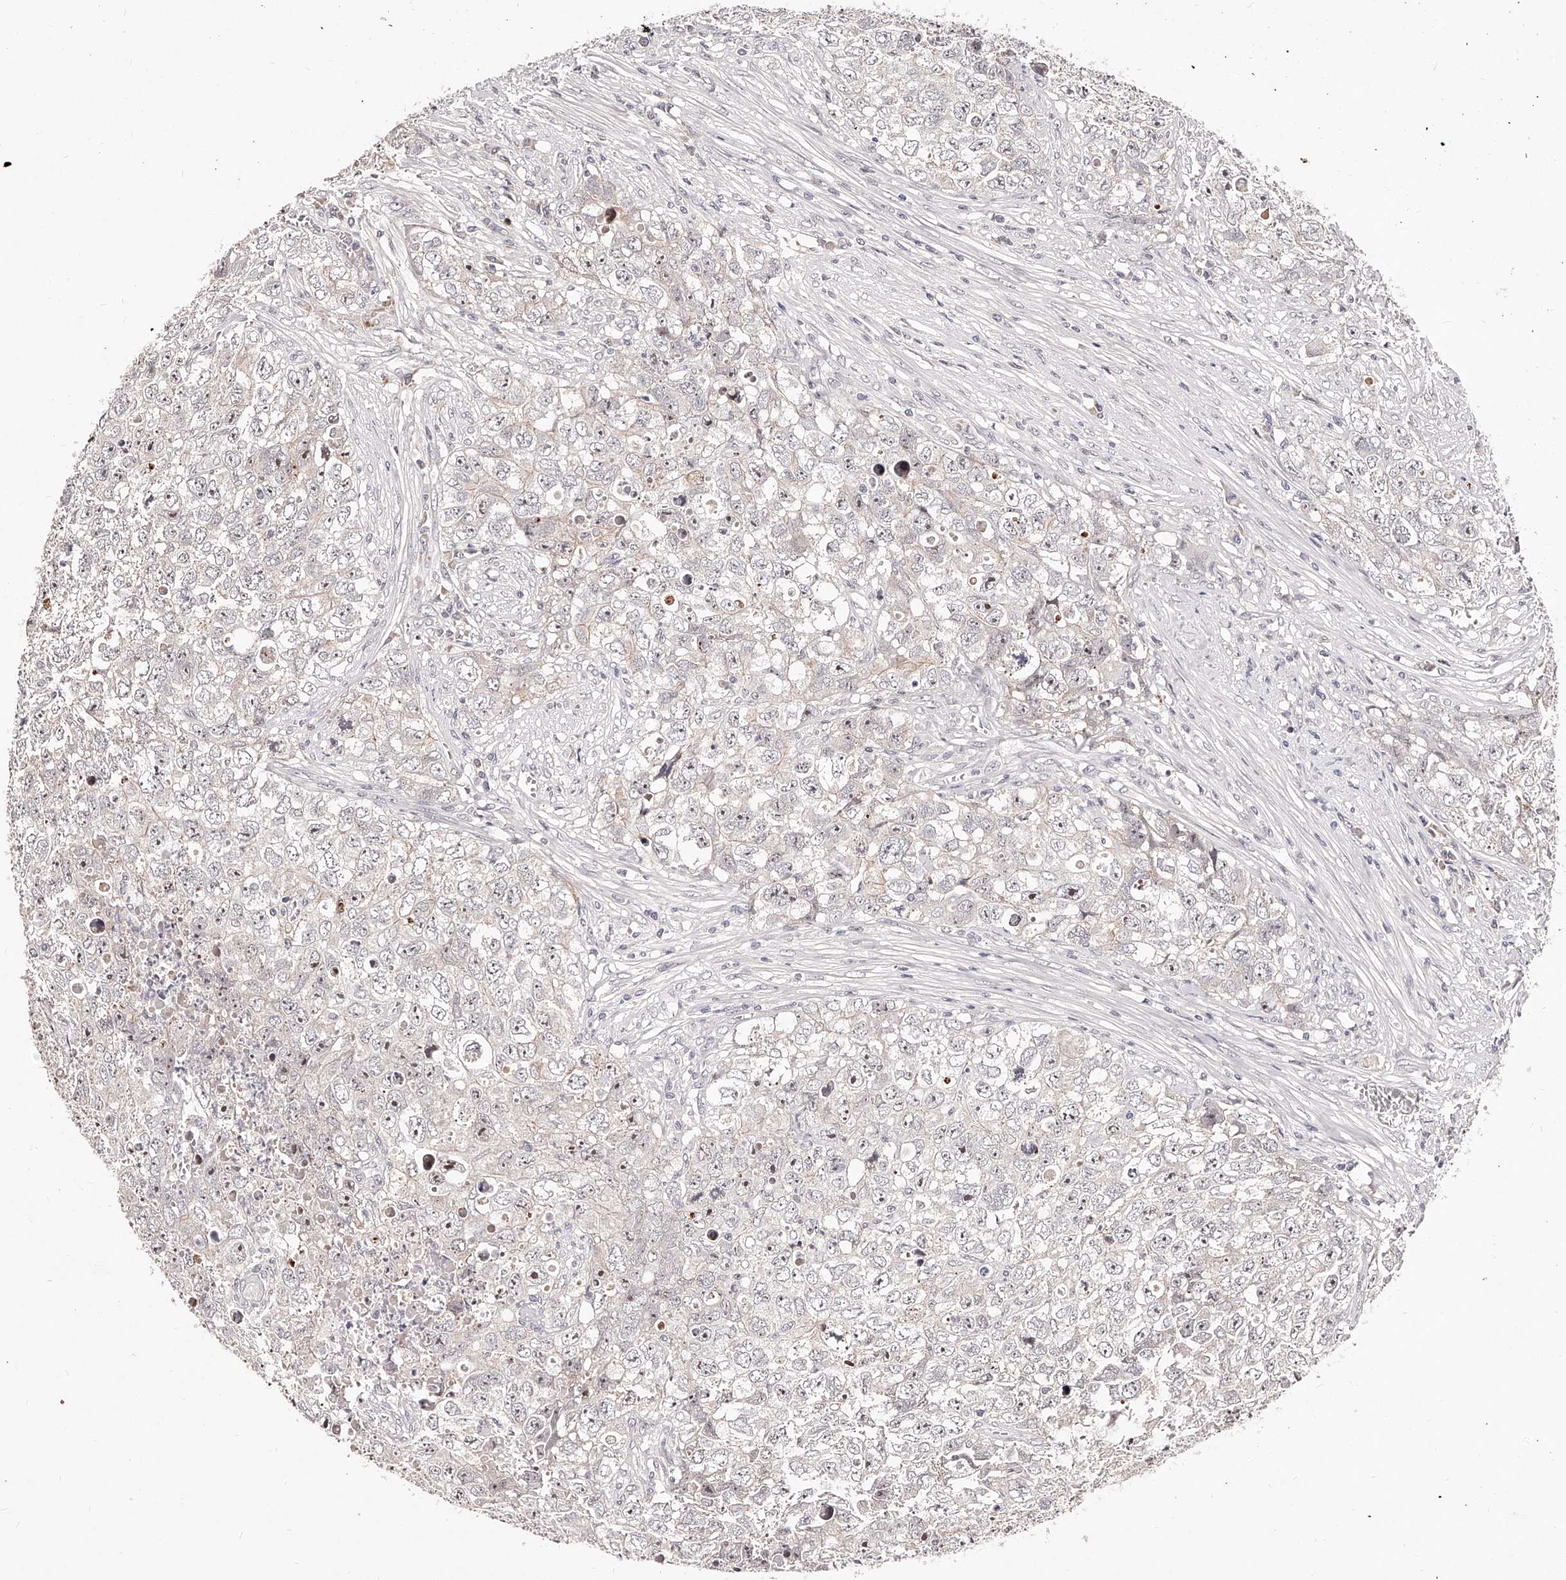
{"staining": {"intensity": "negative", "quantity": "none", "location": "none"}, "tissue": "testis cancer", "cell_type": "Tumor cells", "image_type": "cancer", "snomed": [{"axis": "morphology", "description": "Seminoma, NOS"}, {"axis": "morphology", "description": "Carcinoma, Embryonal, NOS"}, {"axis": "topography", "description": "Testis"}], "caption": "Tumor cells show no significant protein staining in testis cancer. (DAB immunohistochemistry visualized using brightfield microscopy, high magnification).", "gene": "PHACTR1", "patient": {"sex": "male", "age": 43}}